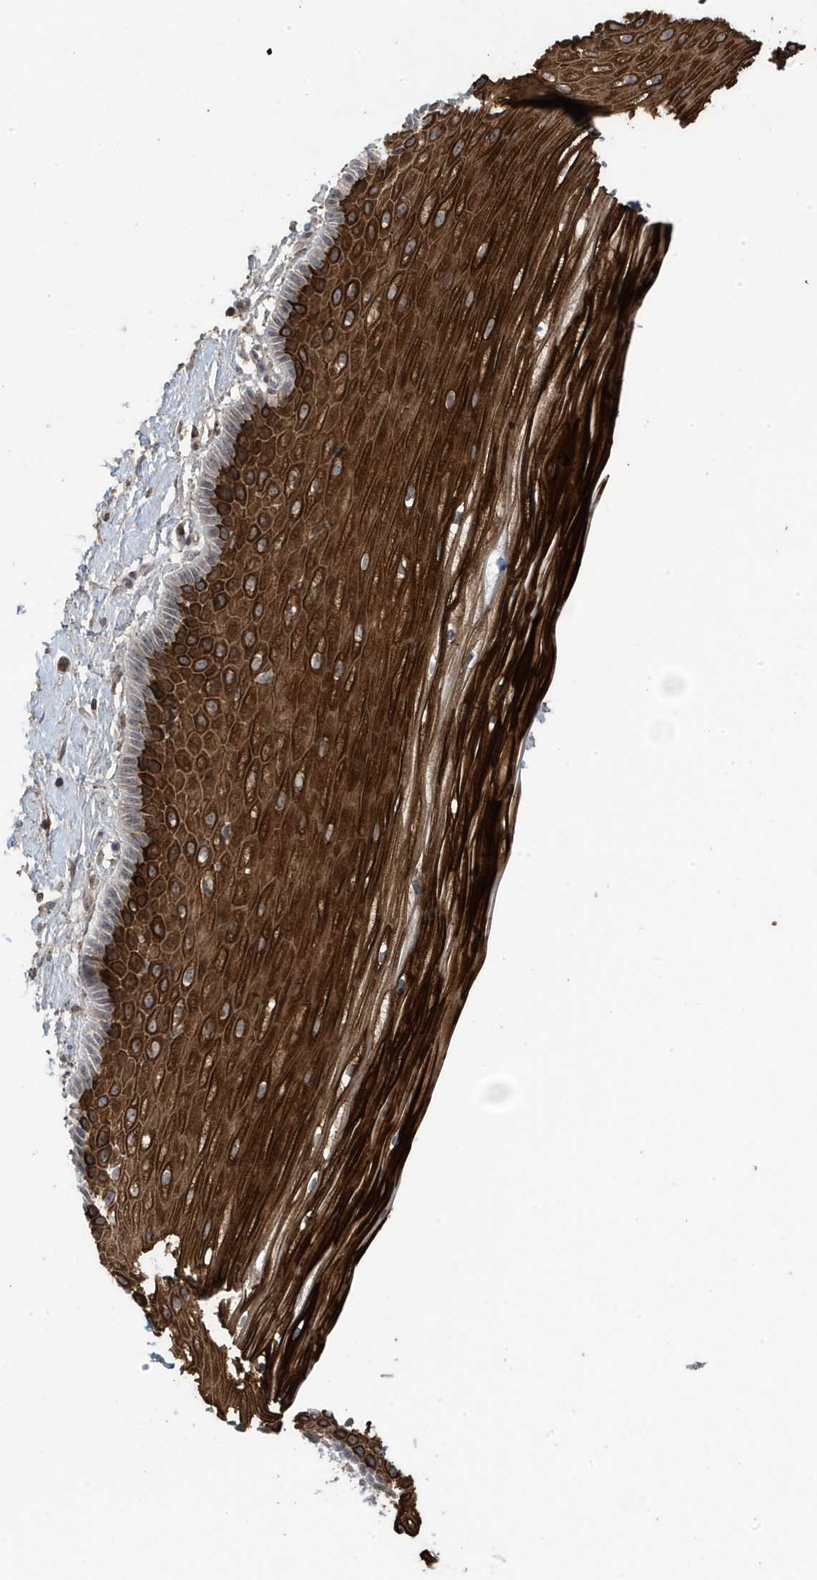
{"staining": {"intensity": "strong", "quantity": ">75%", "location": "cytoplasmic/membranous"}, "tissue": "vagina", "cell_type": "Squamous epithelial cells", "image_type": "normal", "snomed": [{"axis": "morphology", "description": "Normal tissue, NOS"}, {"axis": "topography", "description": "Vagina"}, {"axis": "topography", "description": "Cervix"}], "caption": "High-magnification brightfield microscopy of normal vagina stained with DAB (3,3'-diaminobenzidine) (brown) and counterstained with hematoxylin (blue). squamous epithelial cells exhibit strong cytoplasmic/membranous positivity is seen in about>75% of cells. (DAB = brown stain, brightfield microscopy at high magnification).", "gene": "CETN3", "patient": {"sex": "female", "age": 40}}